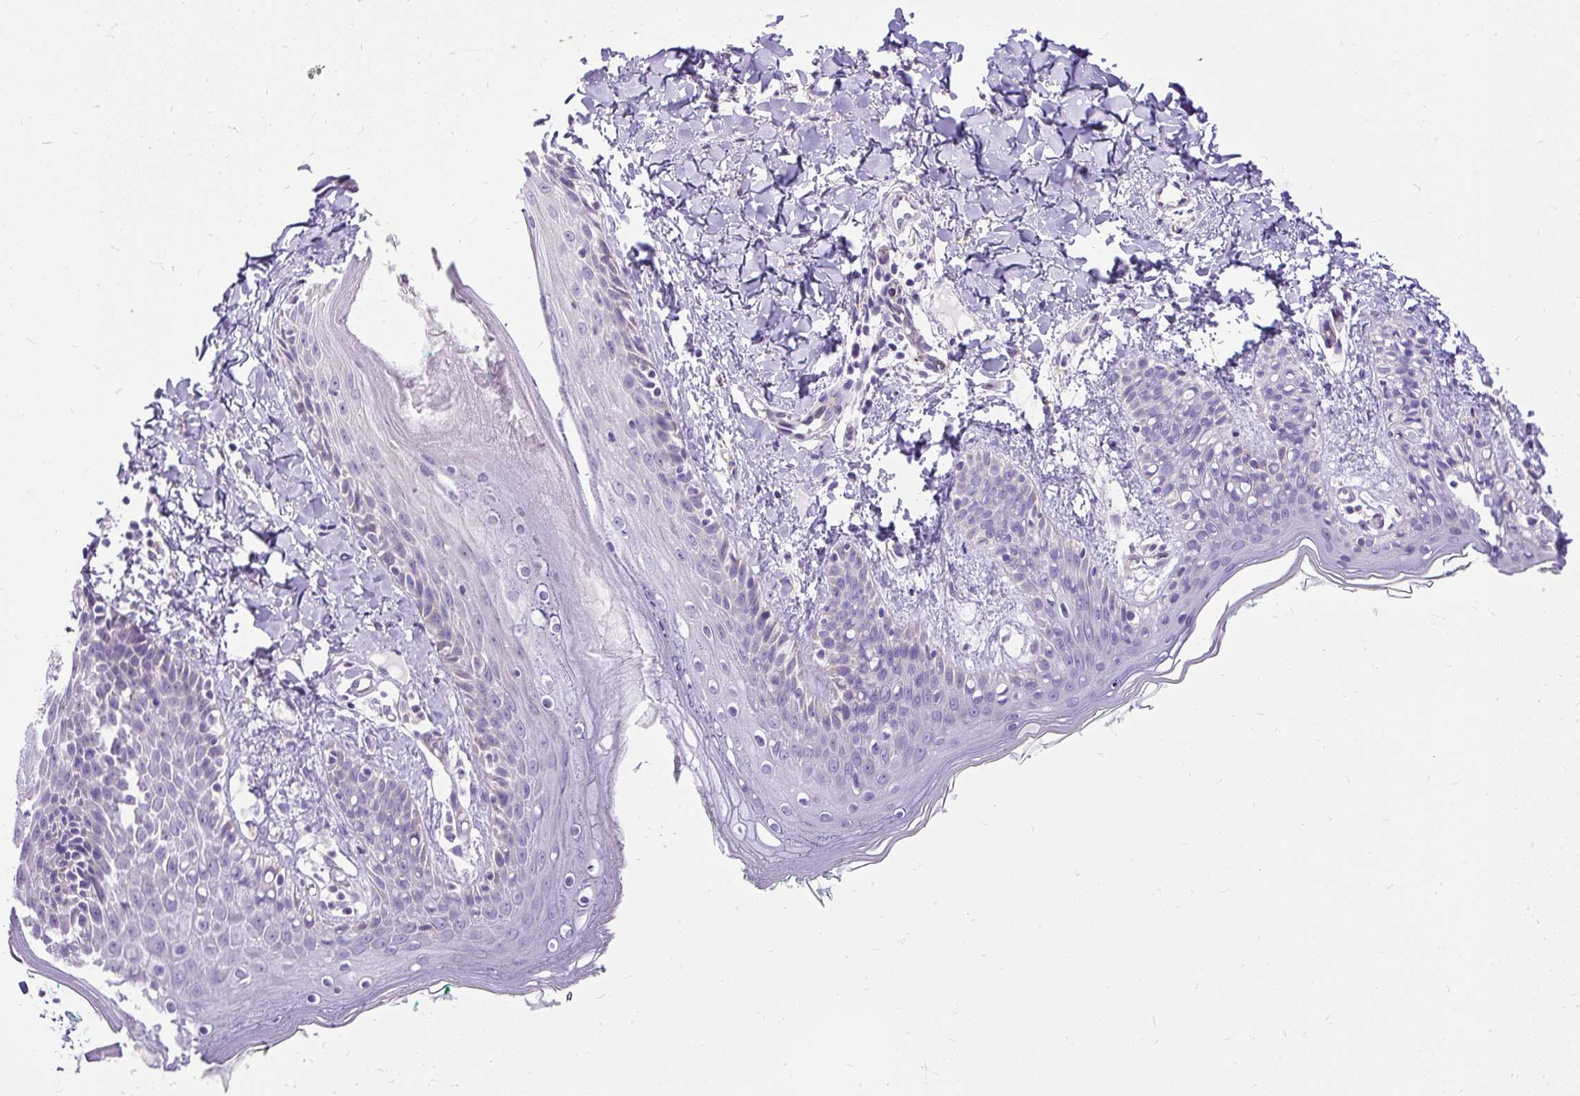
{"staining": {"intensity": "negative", "quantity": "none", "location": "none"}, "tissue": "skin", "cell_type": "Fibroblasts", "image_type": "normal", "snomed": [{"axis": "morphology", "description": "Normal tissue, NOS"}, {"axis": "topography", "description": "Skin"}], "caption": "Human skin stained for a protein using immunohistochemistry exhibits no positivity in fibroblasts.", "gene": "SYBU", "patient": {"sex": "male", "age": 16}}